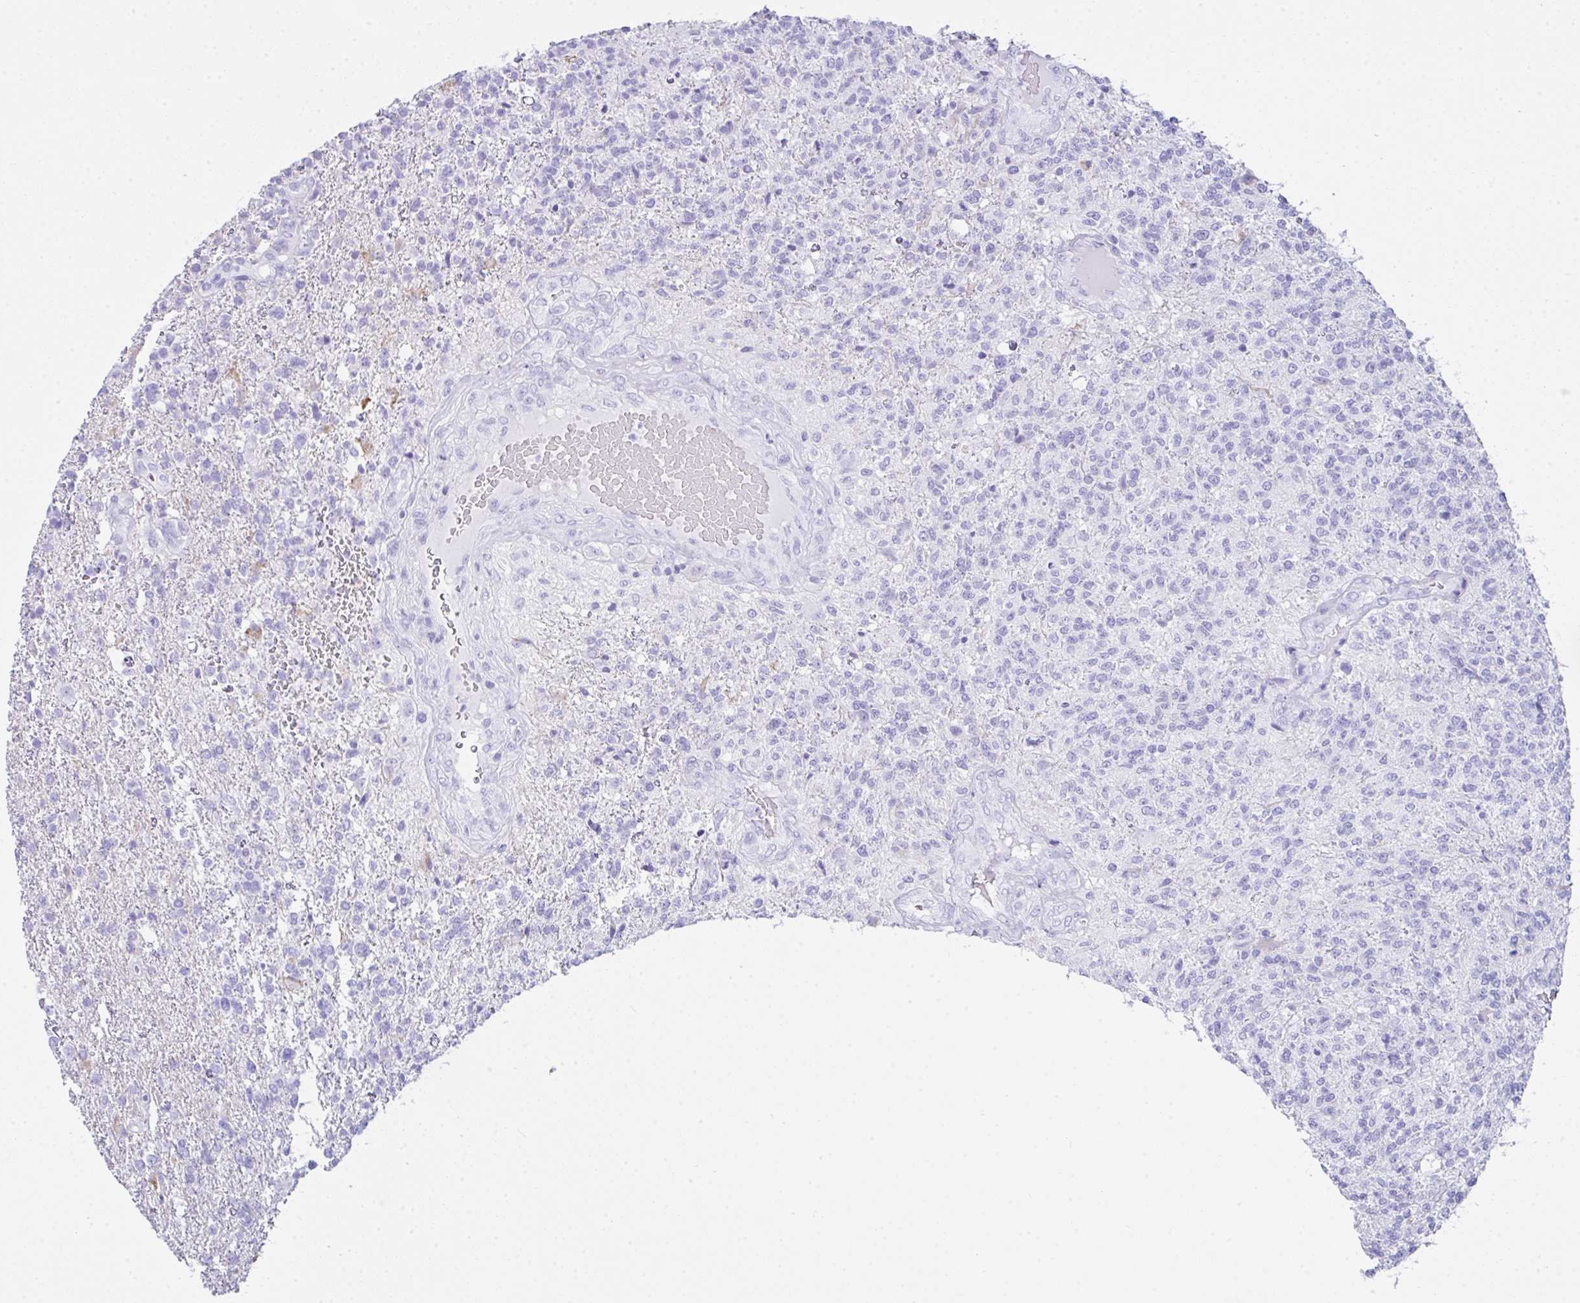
{"staining": {"intensity": "negative", "quantity": "none", "location": "none"}, "tissue": "glioma", "cell_type": "Tumor cells", "image_type": "cancer", "snomed": [{"axis": "morphology", "description": "Glioma, malignant, High grade"}, {"axis": "topography", "description": "Brain"}], "caption": "Malignant glioma (high-grade) stained for a protein using IHC displays no staining tumor cells.", "gene": "LGALS4", "patient": {"sex": "male", "age": 56}}